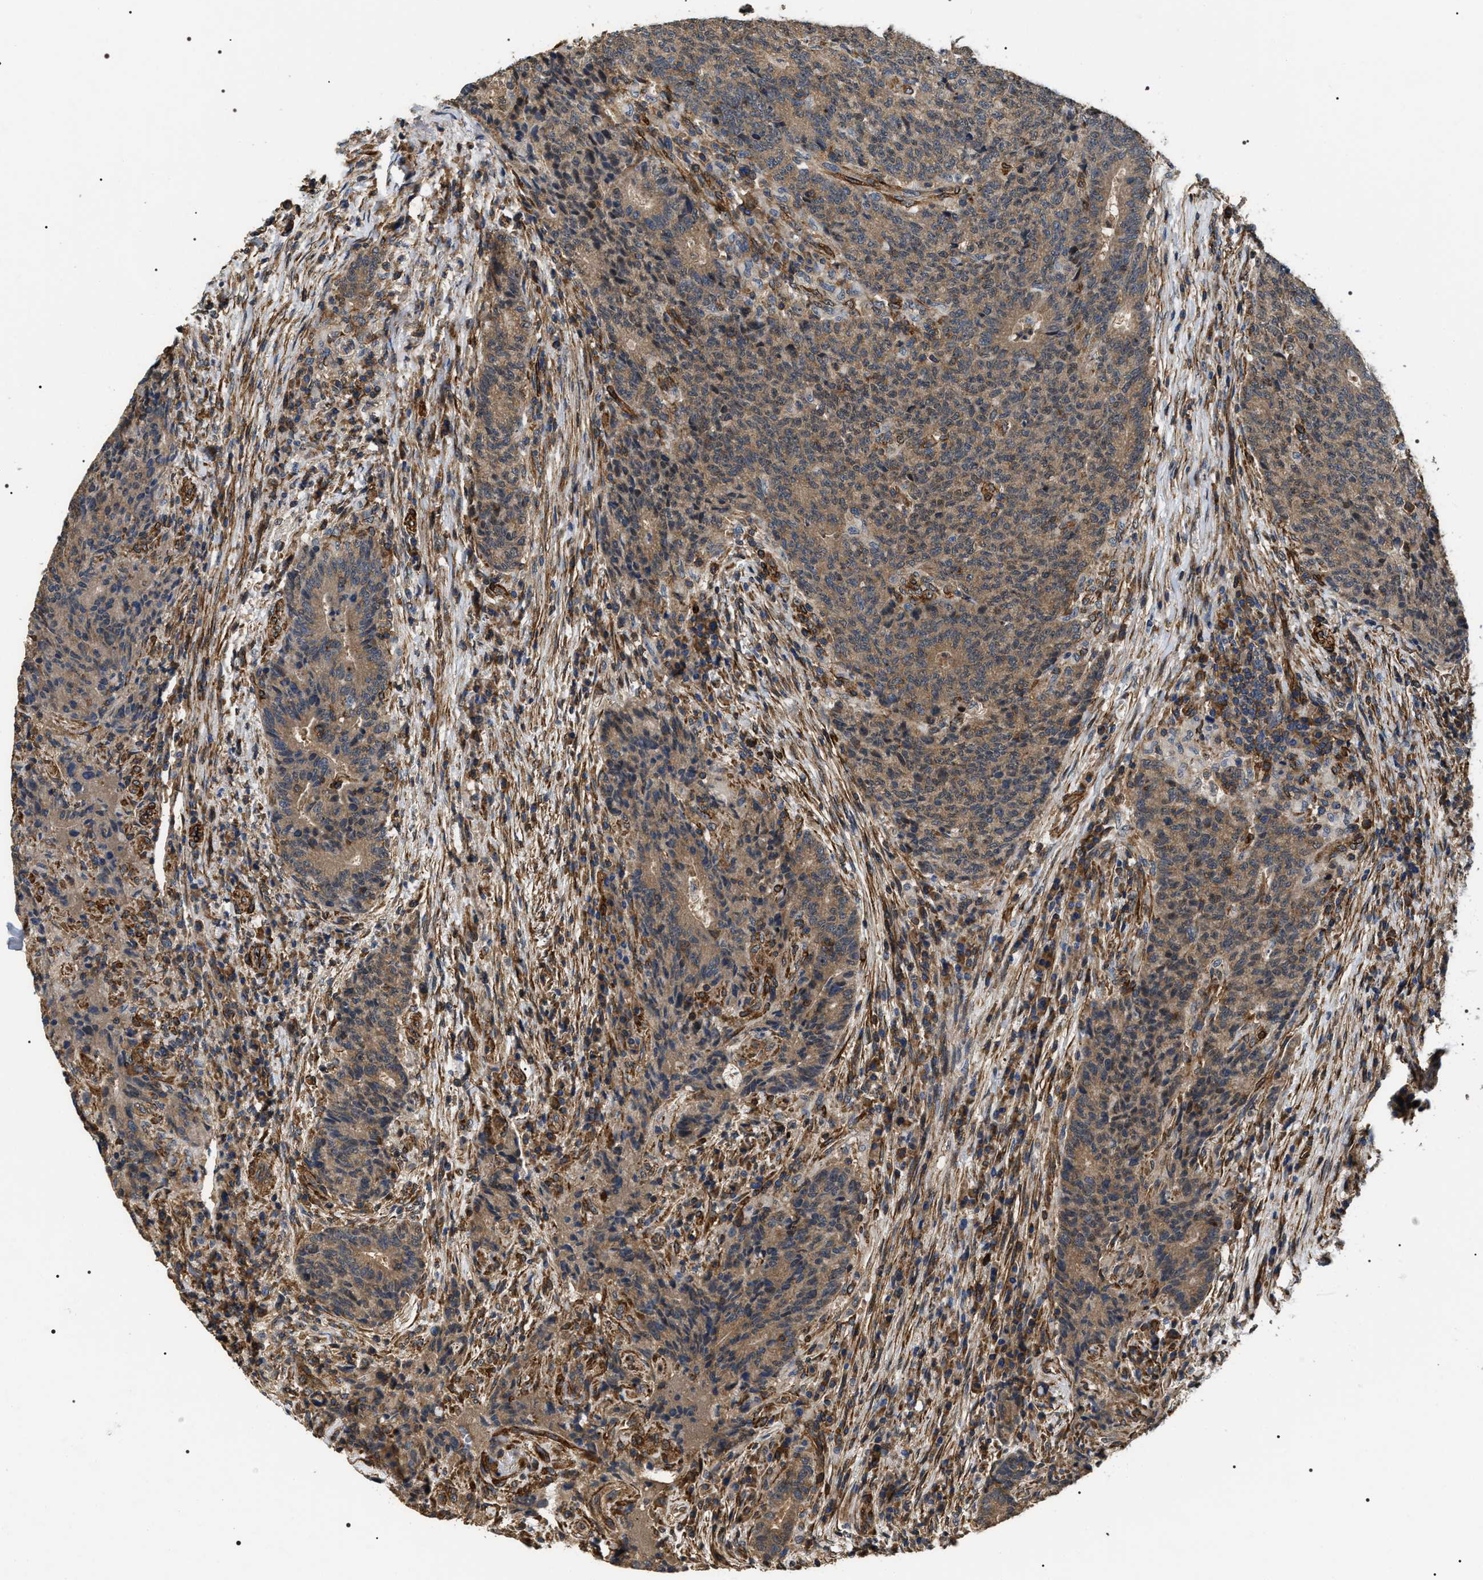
{"staining": {"intensity": "weak", "quantity": ">75%", "location": "cytoplasmic/membranous"}, "tissue": "colorectal cancer", "cell_type": "Tumor cells", "image_type": "cancer", "snomed": [{"axis": "morphology", "description": "Normal tissue, NOS"}, {"axis": "morphology", "description": "Adenocarcinoma, NOS"}, {"axis": "topography", "description": "Colon"}], "caption": "Human colorectal cancer stained with a protein marker displays weak staining in tumor cells.", "gene": "ZC3HAV1L", "patient": {"sex": "female", "age": 75}}